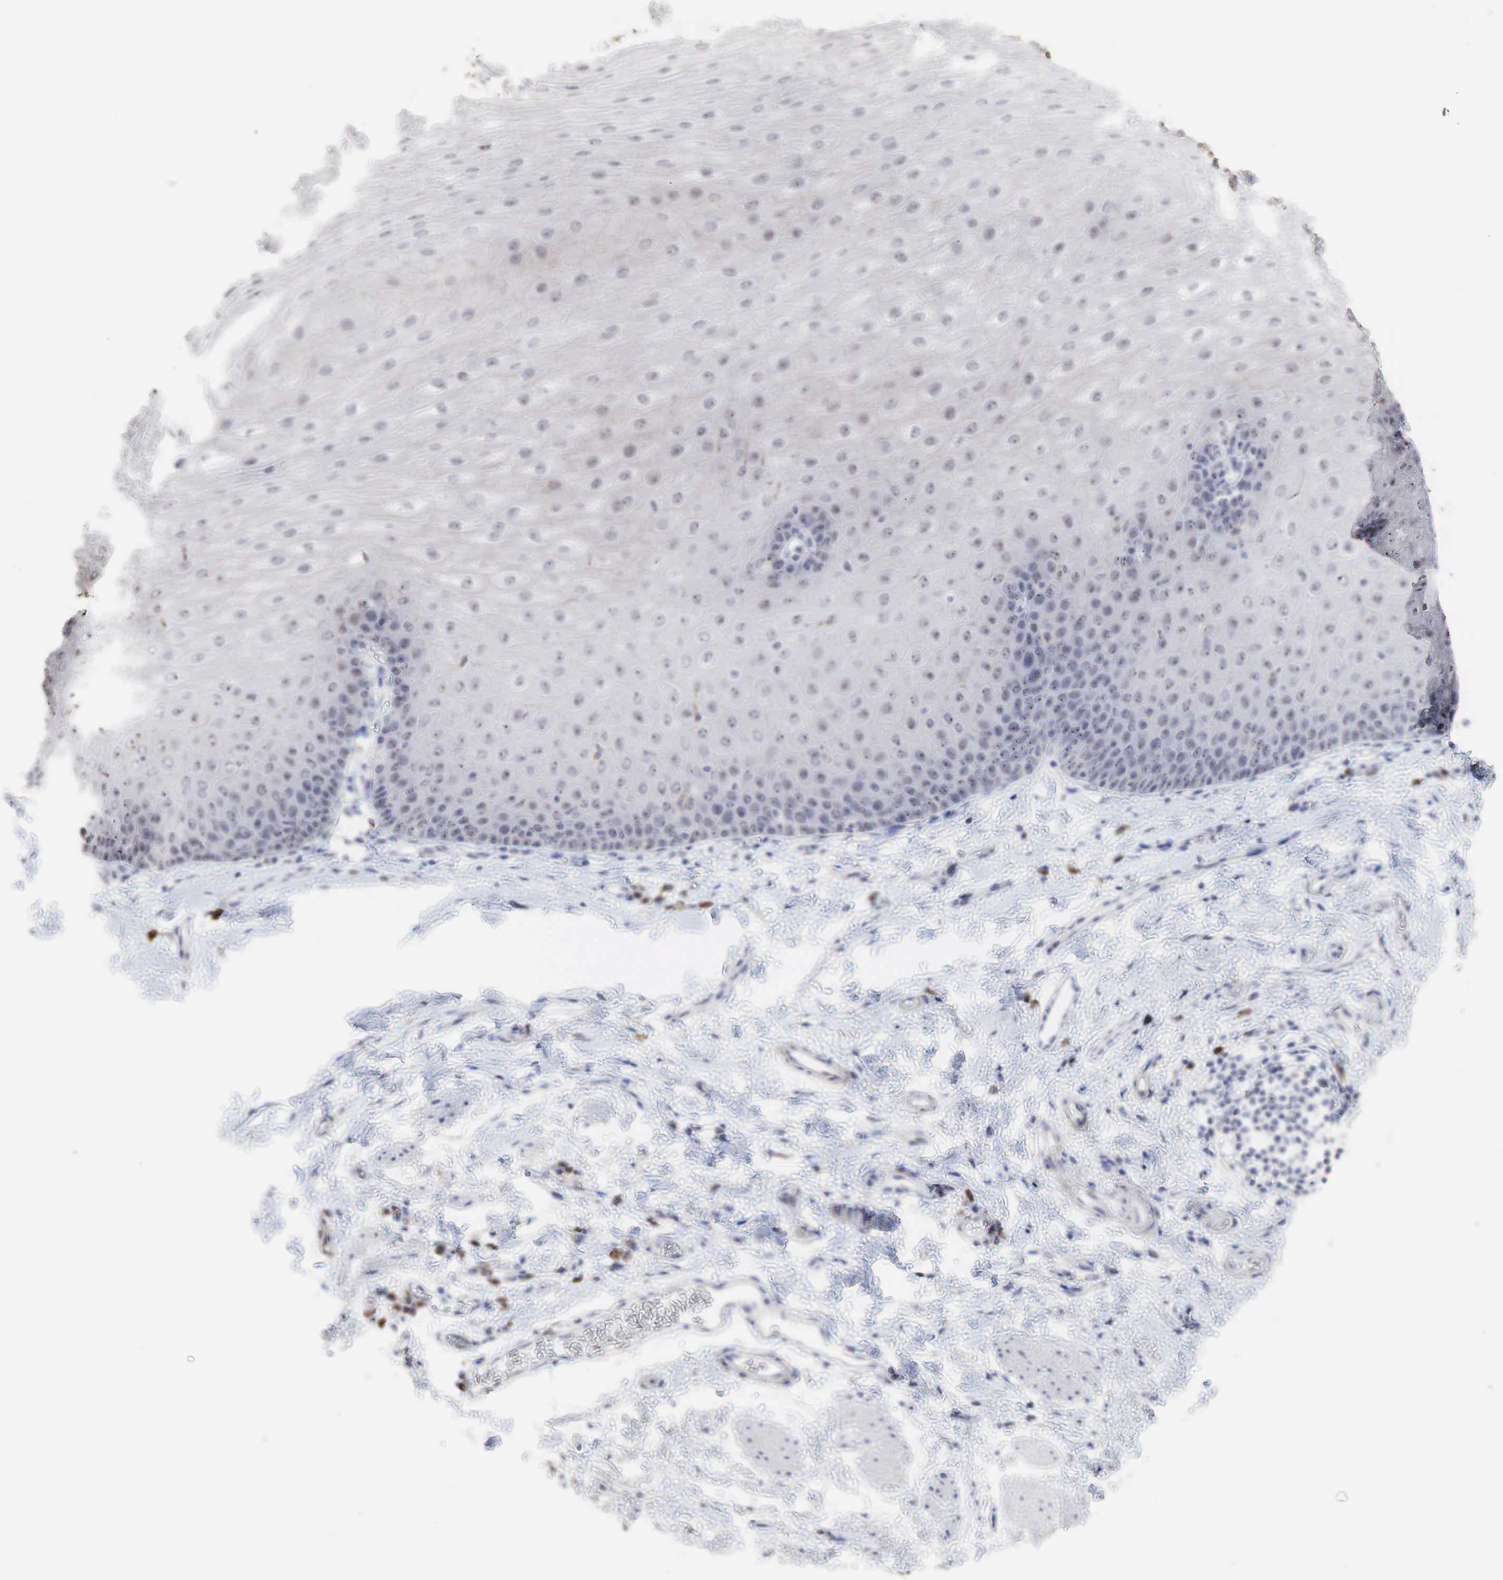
{"staining": {"intensity": "moderate", "quantity": "<25%", "location": "nuclear"}, "tissue": "esophagus", "cell_type": "Squamous epithelial cells", "image_type": "normal", "snomed": [{"axis": "morphology", "description": "Normal tissue, NOS"}, {"axis": "topography", "description": "Esophagus"}], "caption": "IHC micrograph of unremarkable esophagus stained for a protein (brown), which exhibits low levels of moderate nuclear expression in approximately <25% of squamous epithelial cells.", "gene": "DKC1", "patient": {"sex": "male", "age": 70}}